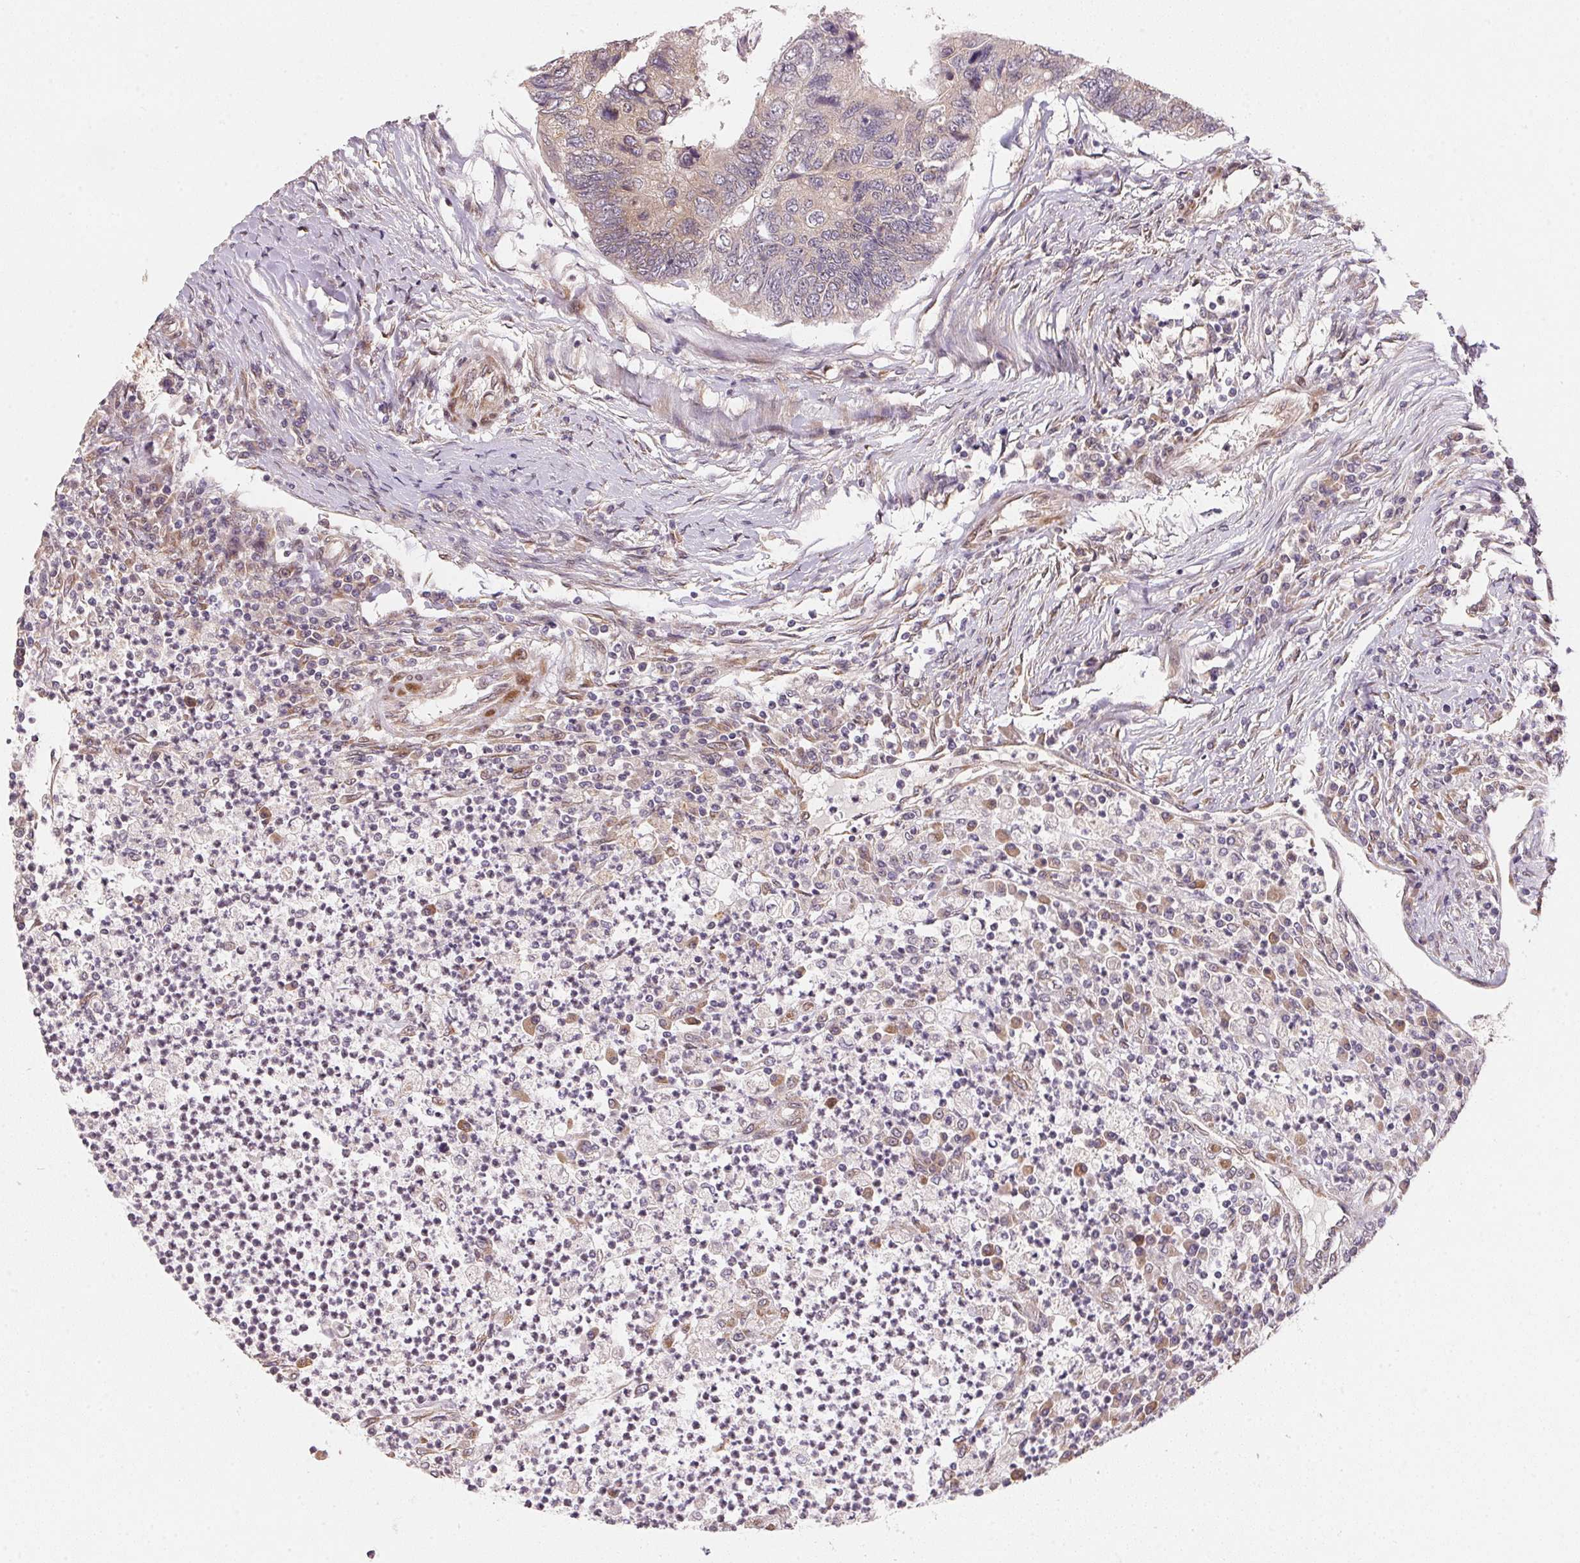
{"staining": {"intensity": "weak", "quantity": ">75%", "location": "cytoplasmic/membranous"}, "tissue": "colorectal cancer", "cell_type": "Tumor cells", "image_type": "cancer", "snomed": [{"axis": "morphology", "description": "Adenocarcinoma, NOS"}, {"axis": "topography", "description": "Colon"}], "caption": "The immunohistochemical stain labels weak cytoplasmic/membranous expression in tumor cells of adenocarcinoma (colorectal) tissue.", "gene": "EI24", "patient": {"sex": "female", "age": 67}}